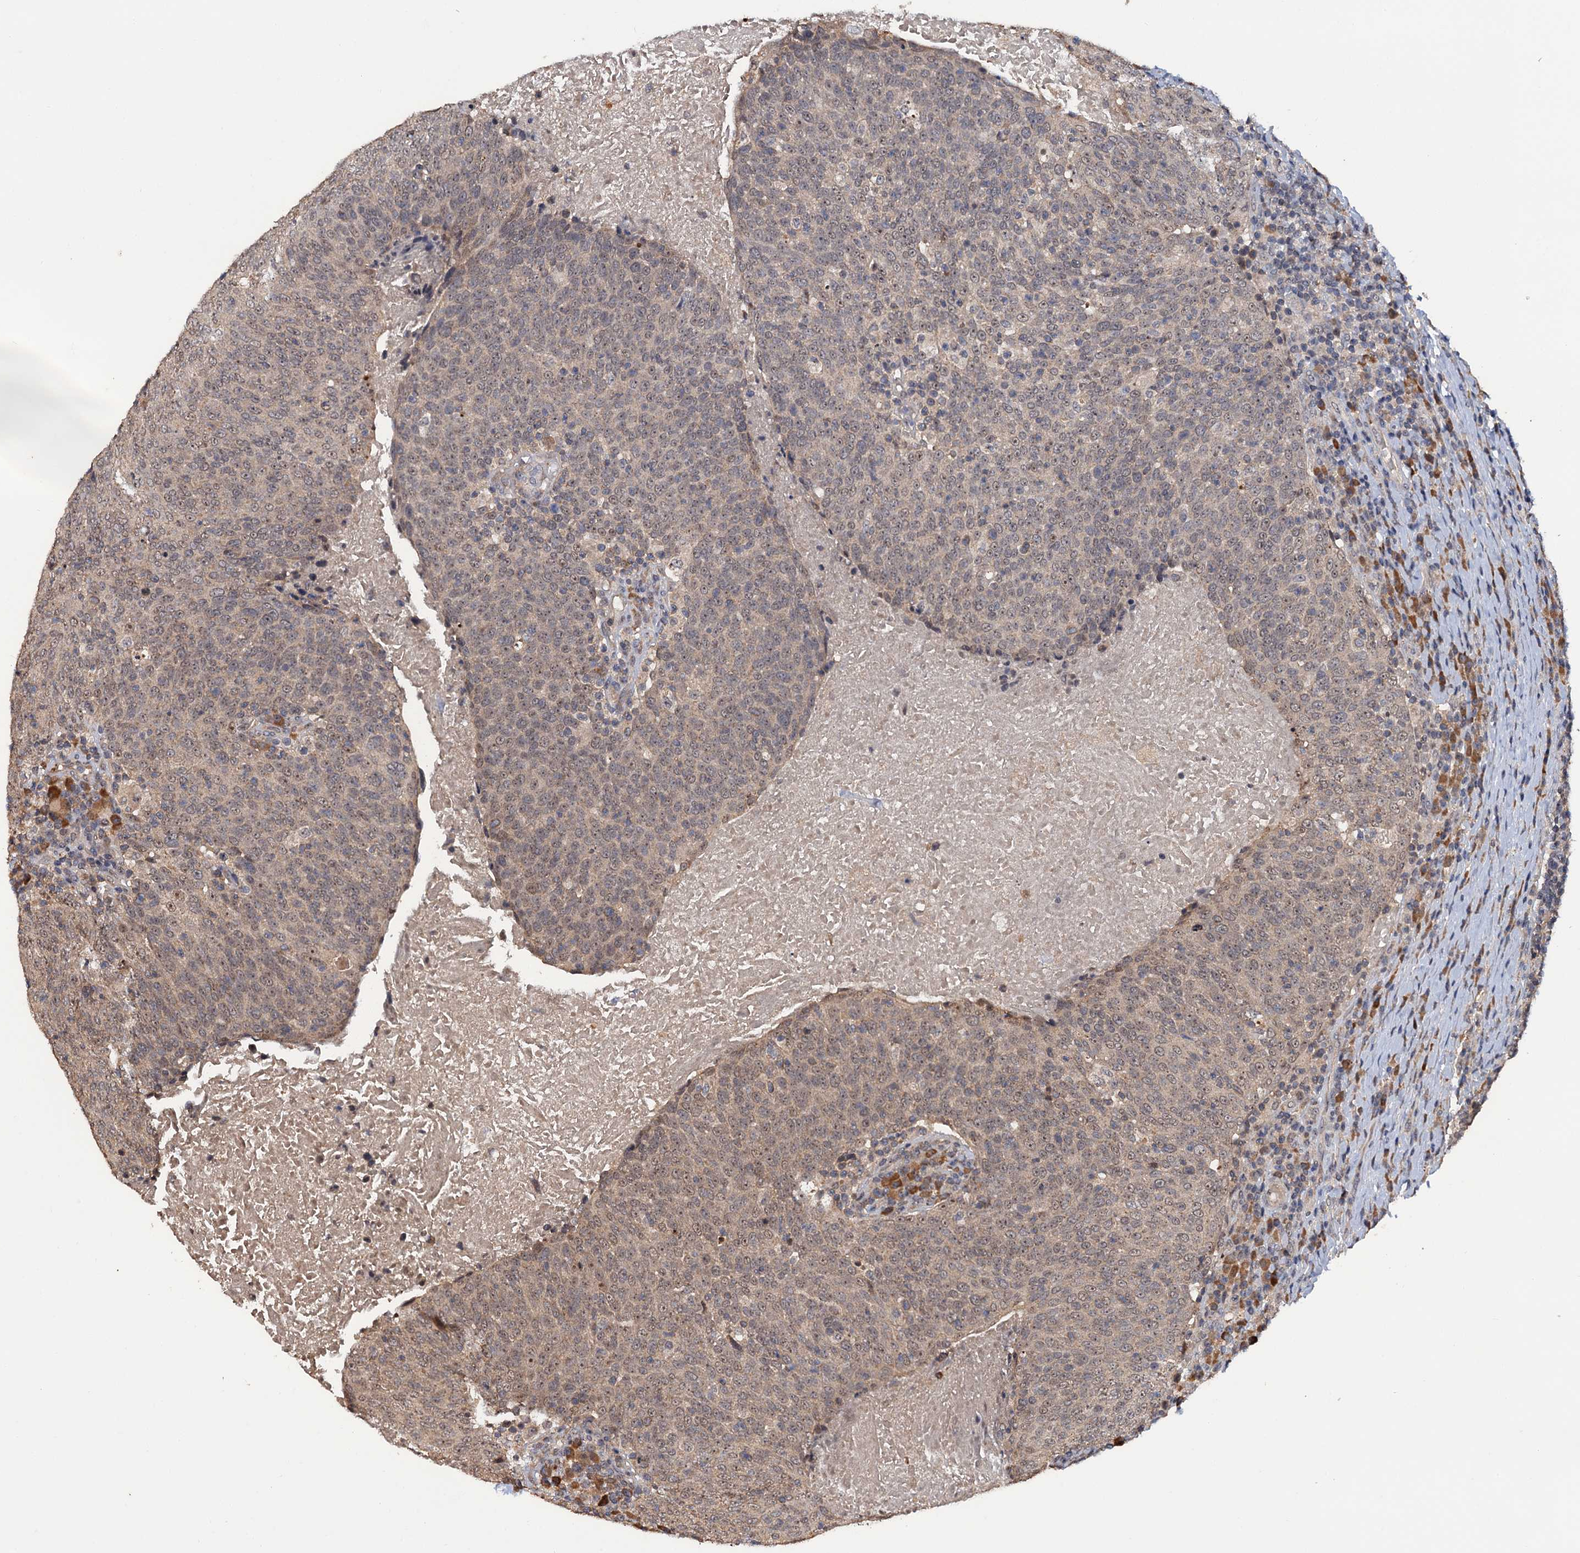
{"staining": {"intensity": "weak", "quantity": ">75%", "location": "cytoplasmic/membranous,nuclear"}, "tissue": "head and neck cancer", "cell_type": "Tumor cells", "image_type": "cancer", "snomed": [{"axis": "morphology", "description": "Squamous cell carcinoma, NOS"}, {"axis": "morphology", "description": "Squamous cell carcinoma, metastatic, NOS"}, {"axis": "topography", "description": "Lymph node"}, {"axis": "topography", "description": "Head-Neck"}], "caption": "Immunohistochemical staining of head and neck squamous cell carcinoma reveals low levels of weak cytoplasmic/membranous and nuclear protein staining in about >75% of tumor cells. The staining was performed using DAB to visualize the protein expression in brown, while the nuclei were stained in blue with hematoxylin (Magnification: 20x).", "gene": "LRRC63", "patient": {"sex": "male", "age": 62}}